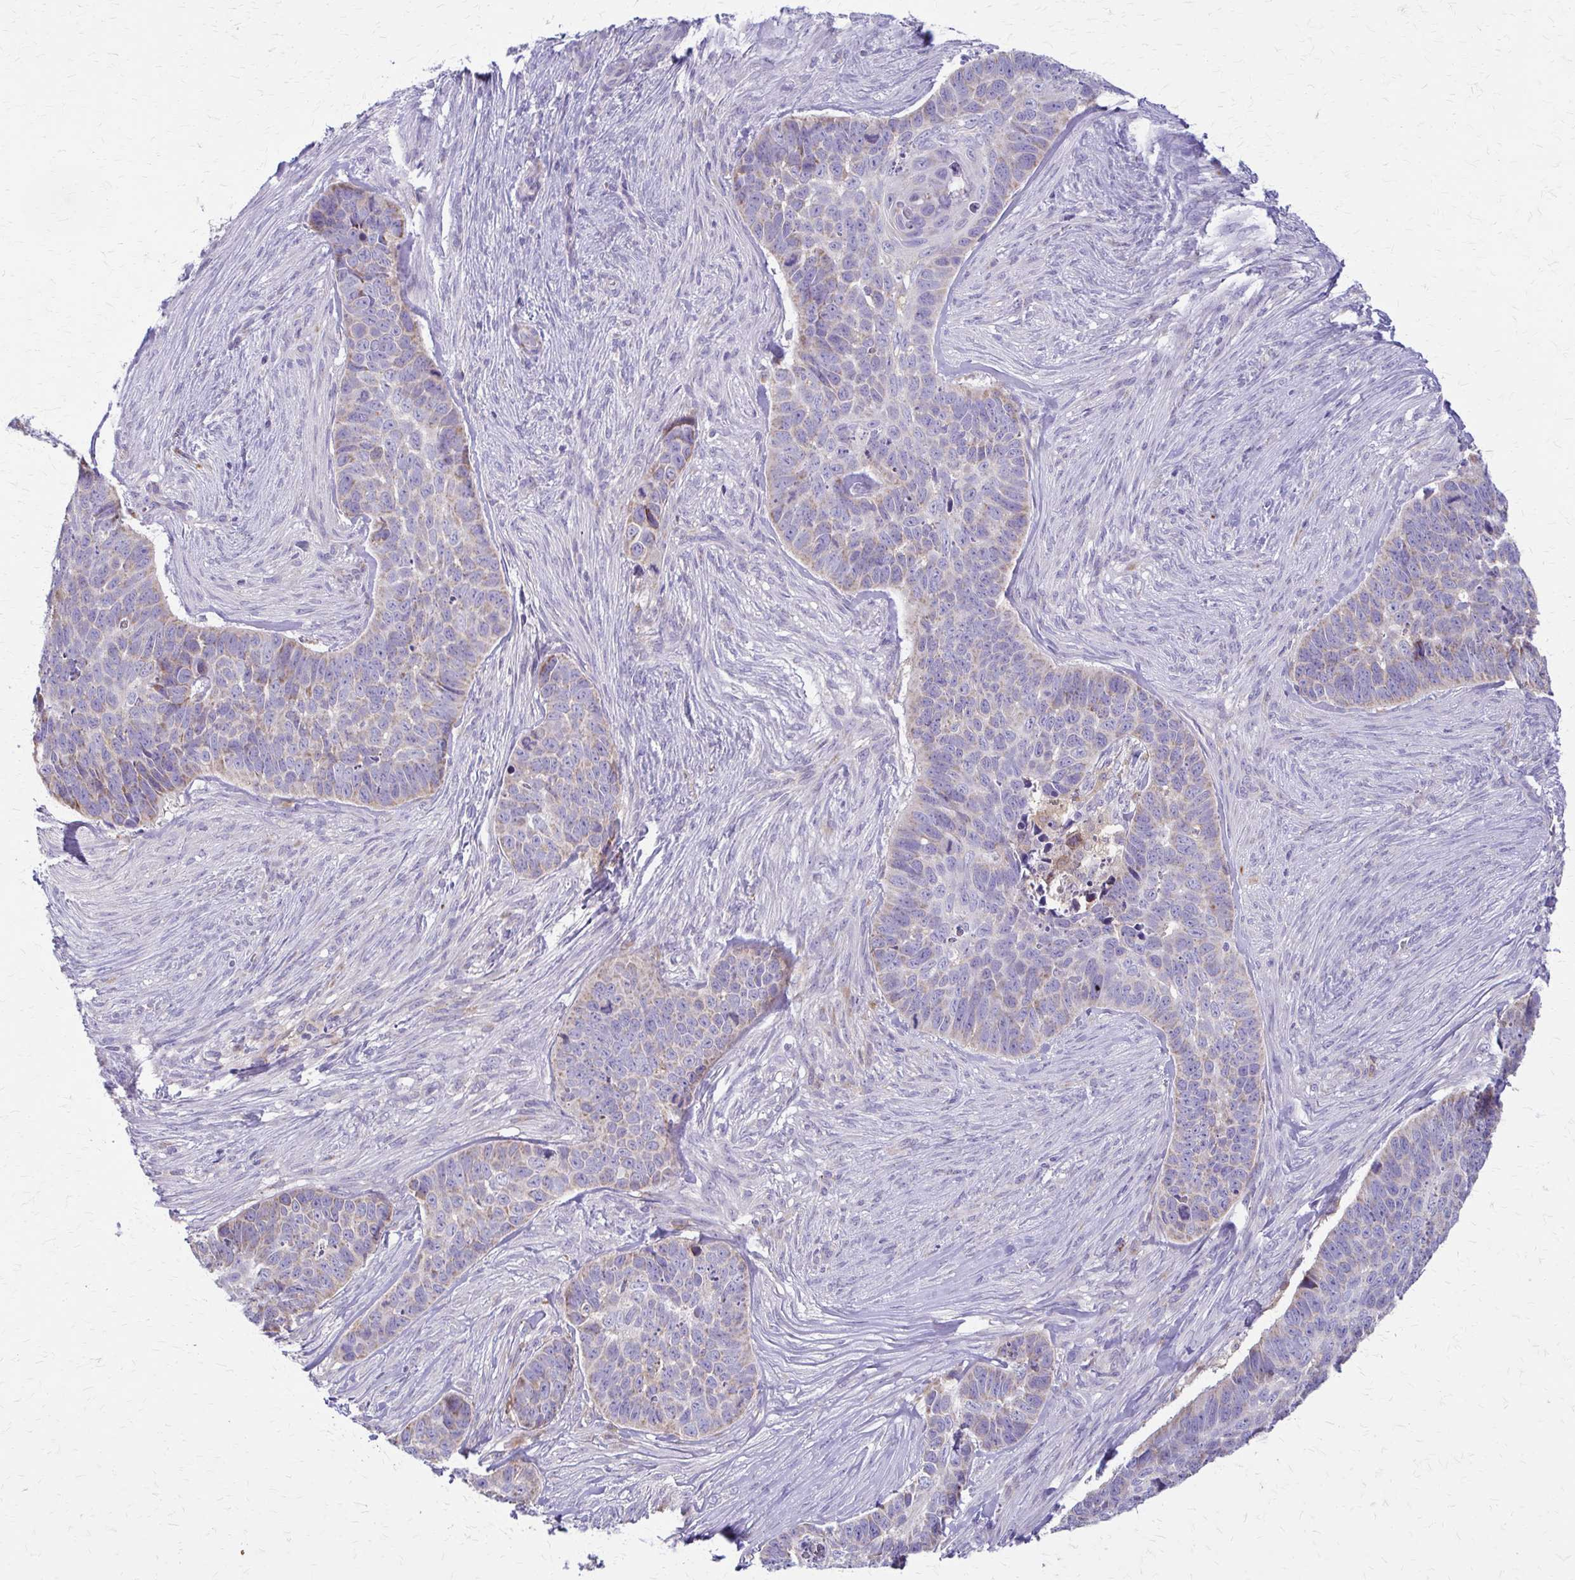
{"staining": {"intensity": "negative", "quantity": "none", "location": "none"}, "tissue": "skin cancer", "cell_type": "Tumor cells", "image_type": "cancer", "snomed": [{"axis": "morphology", "description": "Basal cell carcinoma"}, {"axis": "topography", "description": "Skin"}], "caption": "This photomicrograph is of skin cancer (basal cell carcinoma) stained with immunohistochemistry (IHC) to label a protein in brown with the nuclei are counter-stained blue. There is no staining in tumor cells. (DAB IHC, high magnification).", "gene": "SAMD13", "patient": {"sex": "female", "age": 82}}